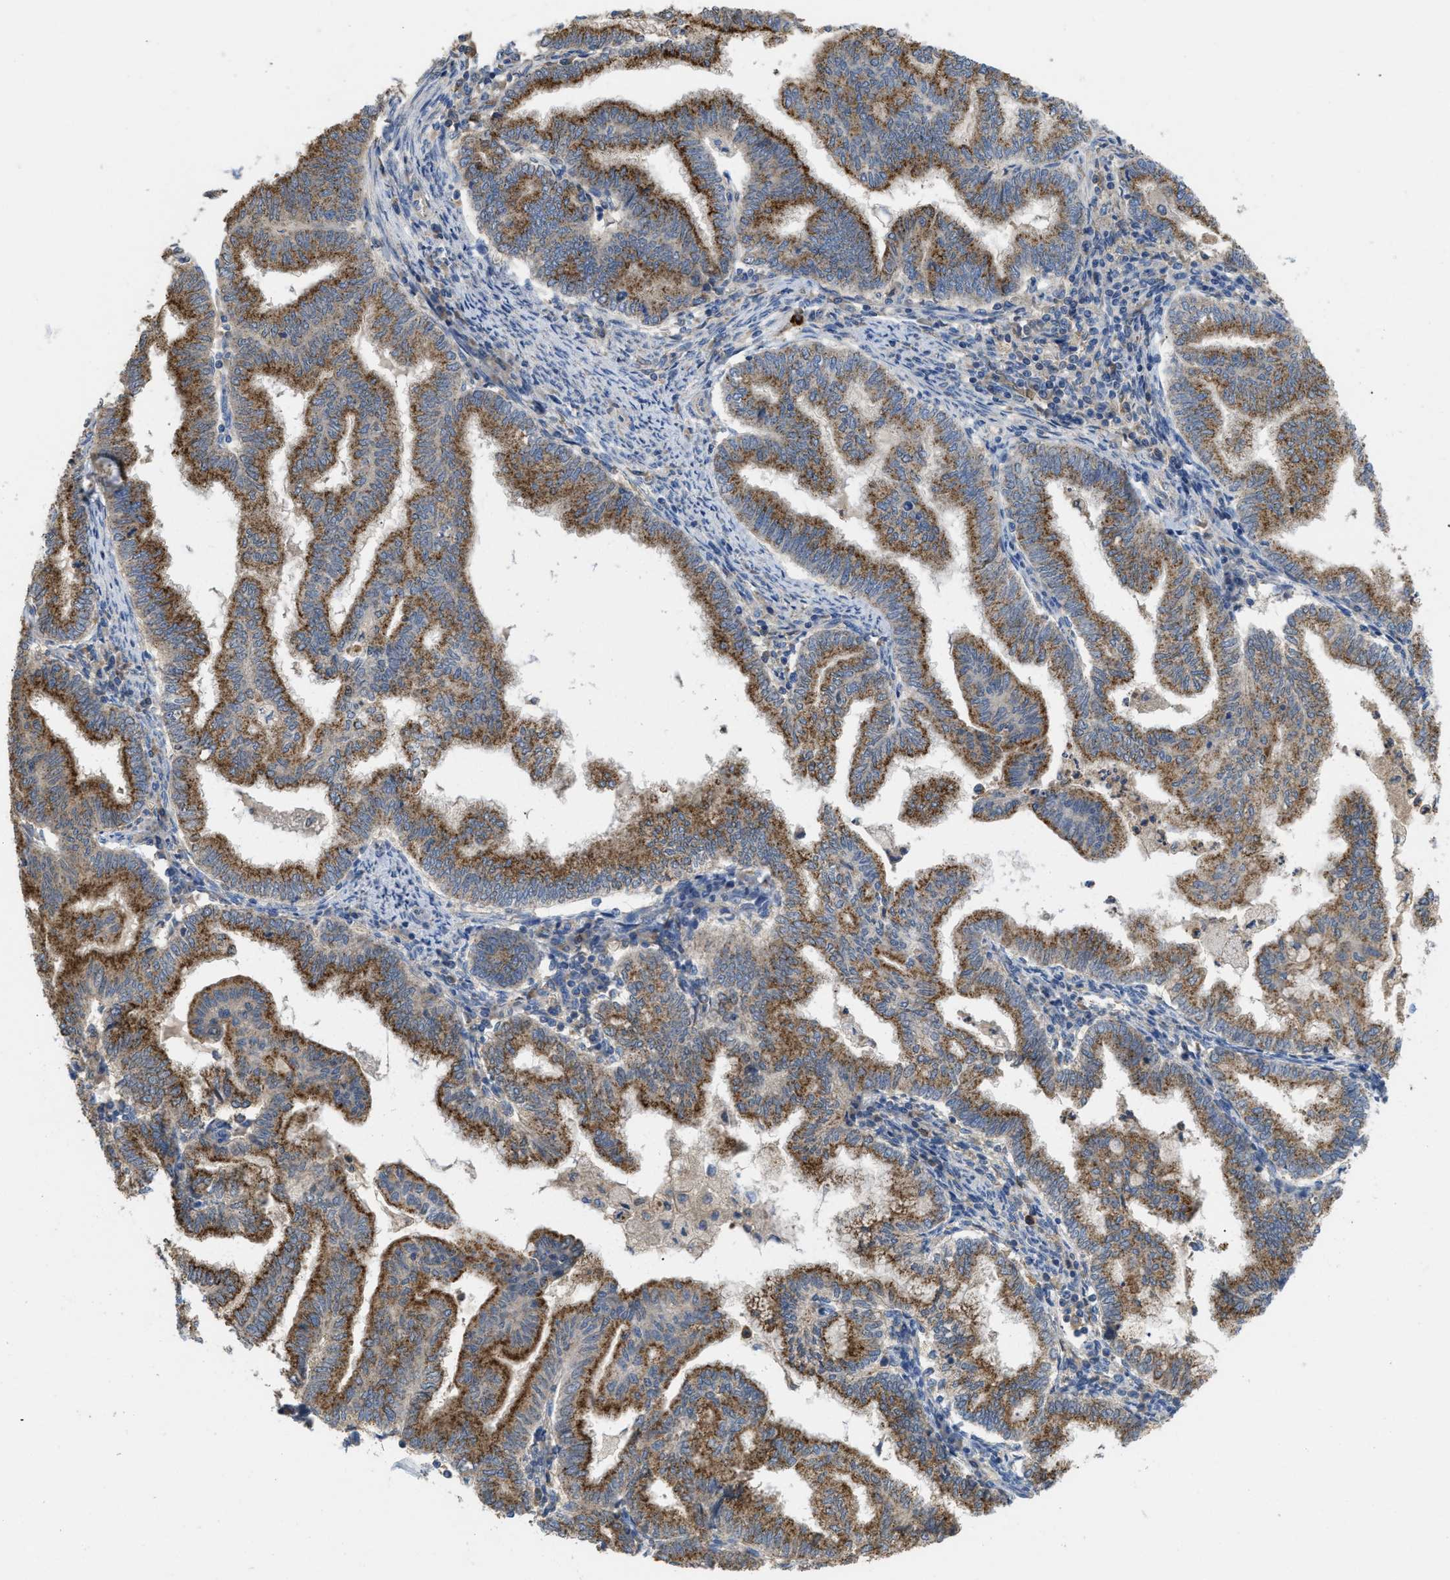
{"staining": {"intensity": "moderate", "quantity": ">75%", "location": "cytoplasmic/membranous"}, "tissue": "endometrial cancer", "cell_type": "Tumor cells", "image_type": "cancer", "snomed": [{"axis": "morphology", "description": "Polyp, NOS"}, {"axis": "morphology", "description": "Adenocarcinoma, NOS"}, {"axis": "morphology", "description": "Adenoma, NOS"}, {"axis": "topography", "description": "Endometrium"}], "caption": "Tumor cells reveal medium levels of moderate cytoplasmic/membranous expression in about >75% of cells in human endometrial adenoma.", "gene": "RNF216", "patient": {"sex": "female", "age": 79}}